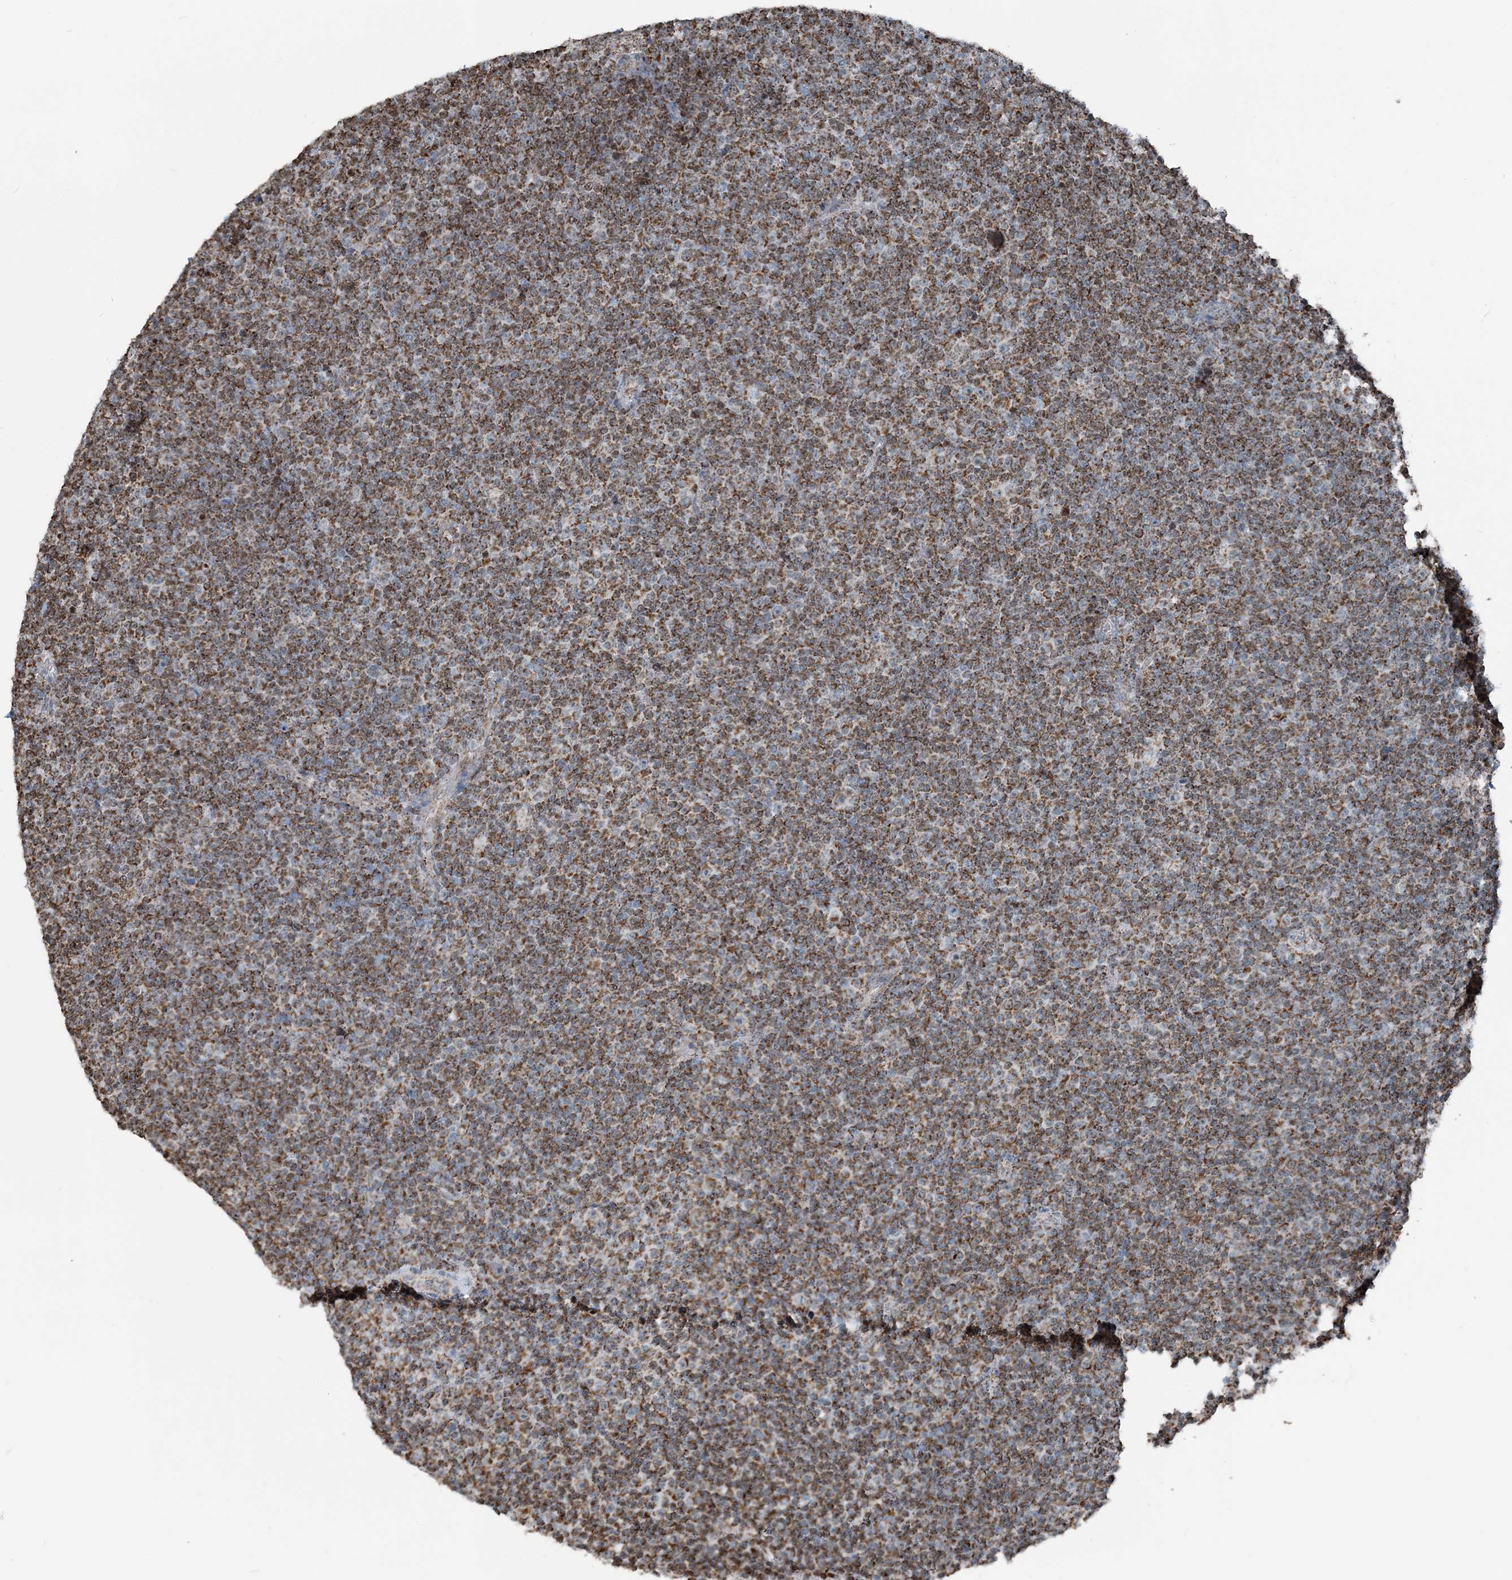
{"staining": {"intensity": "strong", "quantity": ">75%", "location": "cytoplasmic/membranous"}, "tissue": "lymphoma", "cell_type": "Tumor cells", "image_type": "cancer", "snomed": [{"axis": "morphology", "description": "Malignant lymphoma, non-Hodgkin's type, Low grade"}, {"axis": "topography", "description": "Lymph node"}], "caption": "There is high levels of strong cytoplasmic/membranous positivity in tumor cells of malignant lymphoma, non-Hodgkin's type (low-grade), as demonstrated by immunohistochemical staining (brown color).", "gene": "SUCLG1", "patient": {"sex": "female", "age": 67}}